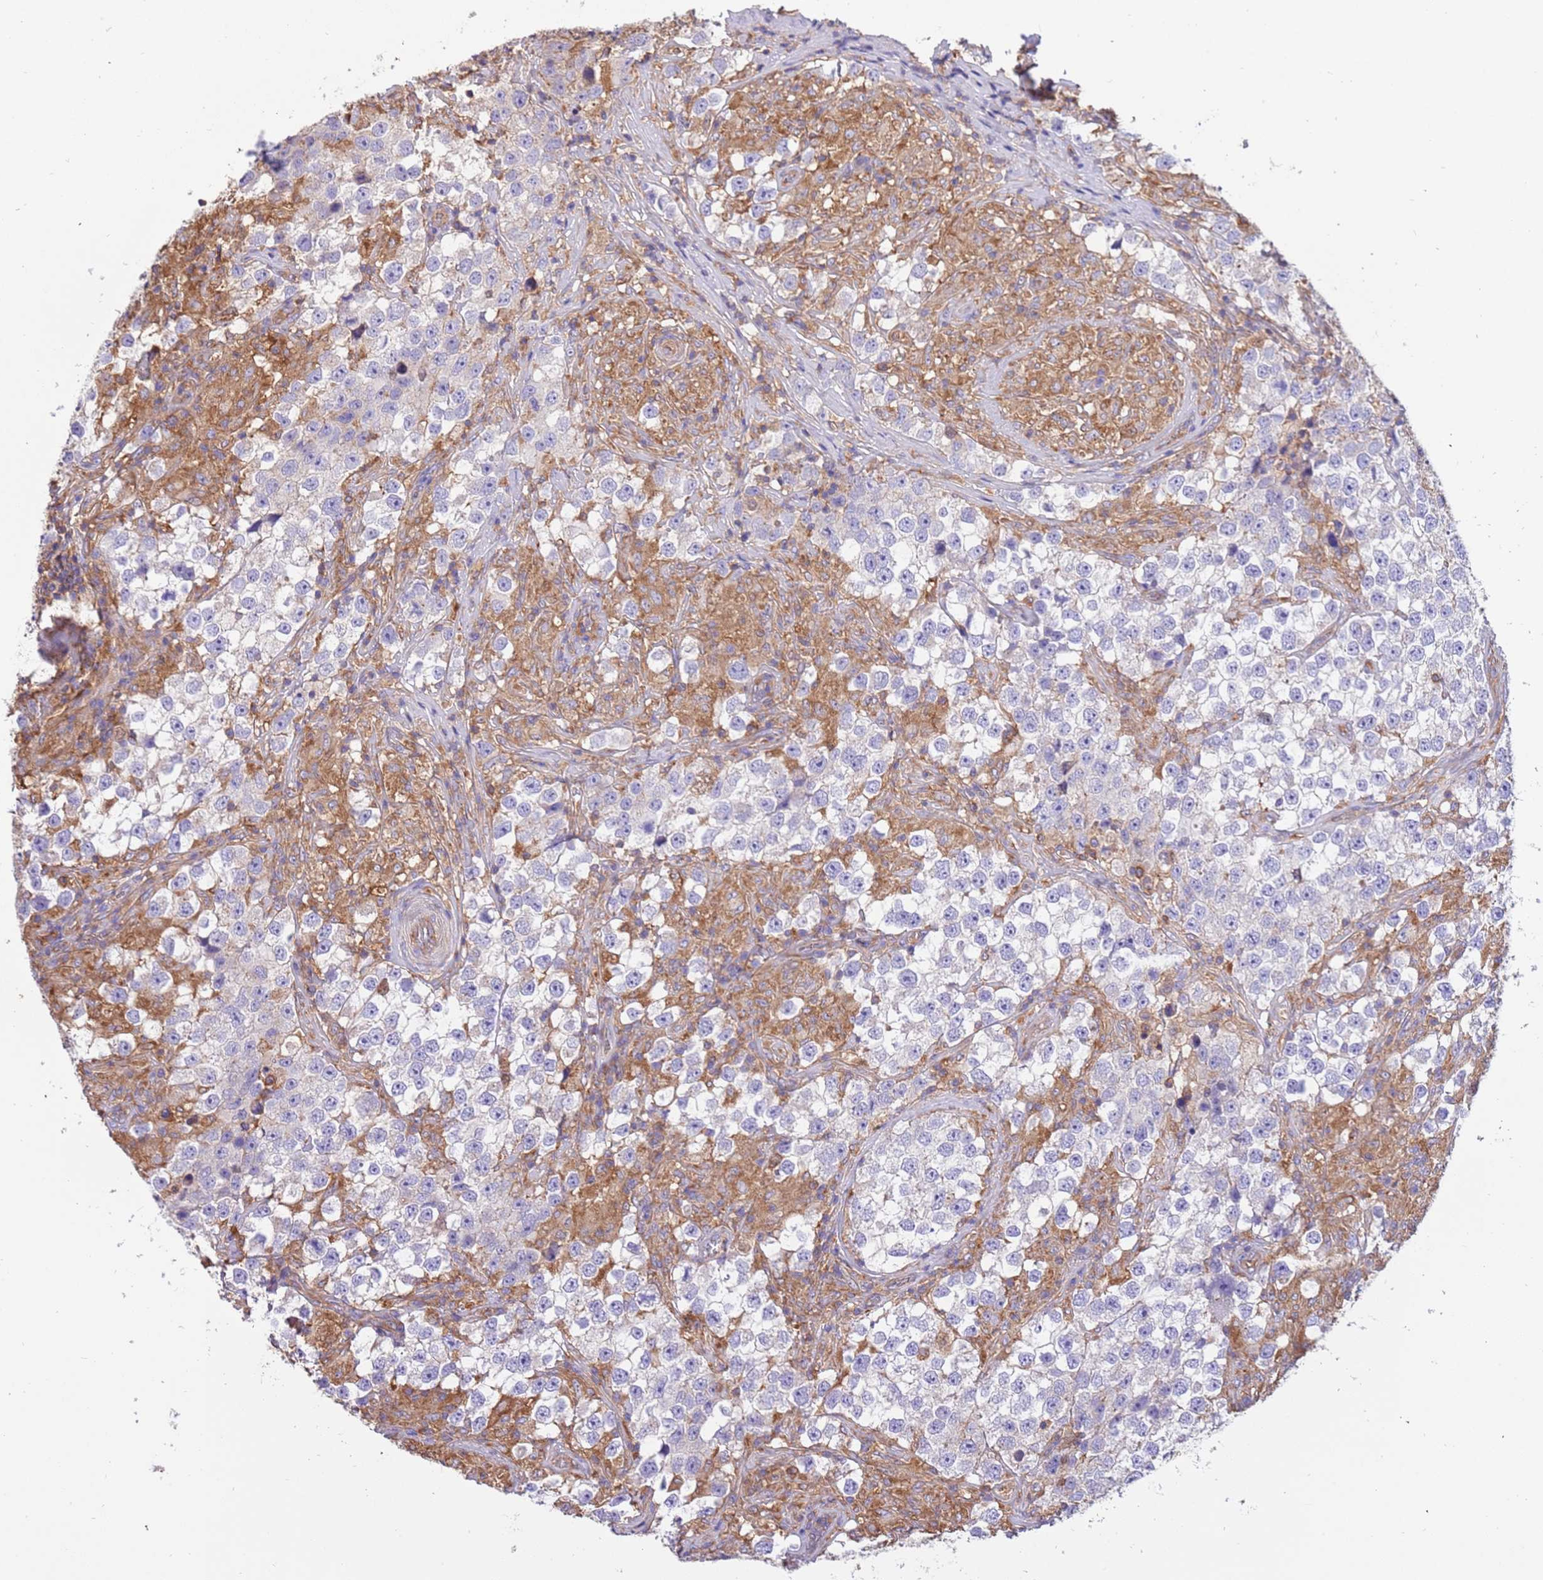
{"staining": {"intensity": "negative", "quantity": "none", "location": "none"}, "tissue": "testis cancer", "cell_type": "Tumor cells", "image_type": "cancer", "snomed": [{"axis": "morphology", "description": "Seminoma, NOS"}, {"axis": "topography", "description": "Testis"}], "caption": "There is no significant expression in tumor cells of testis seminoma.", "gene": "NAALADL1", "patient": {"sex": "male", "age": 46}}